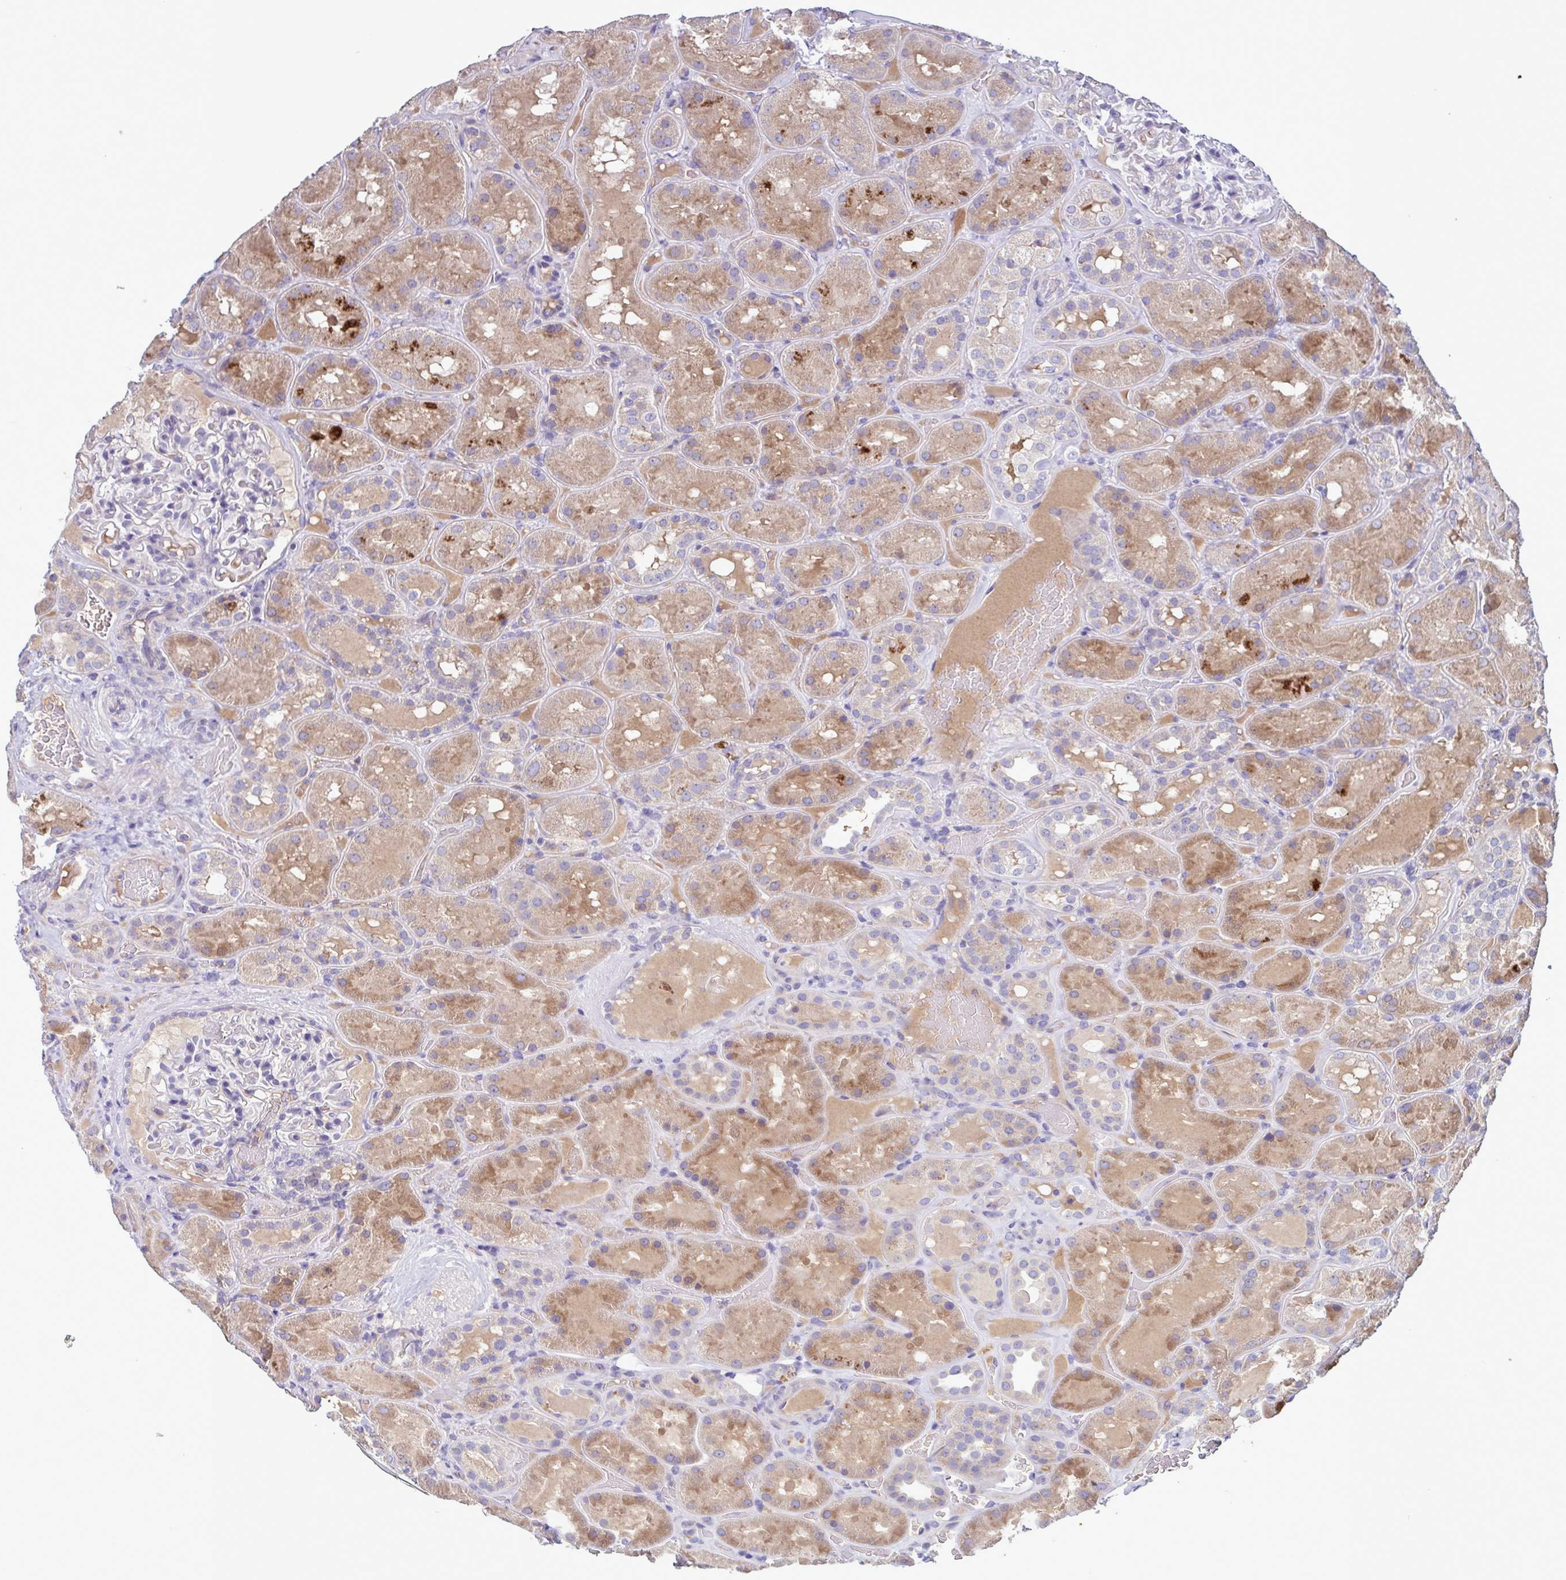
{"staining": {"intensity": "negative", "quantity": "none", "location": "none"}, "tissue": "kidney", "cell_type": "Cells in glomeruli", "image_type": "normal", "snomed": [{"axis": "morphology", "description": "Normal tissue, NOS"}, {"axis": "topography", "description": "Kidney"}], "caption": "The histopathology image demonstrates no staining of cells in glomeruli in benign kidney. Nuclei are stained in blue.", "gene": "F13B", "patient": {"sex": "male", "age": 73}}